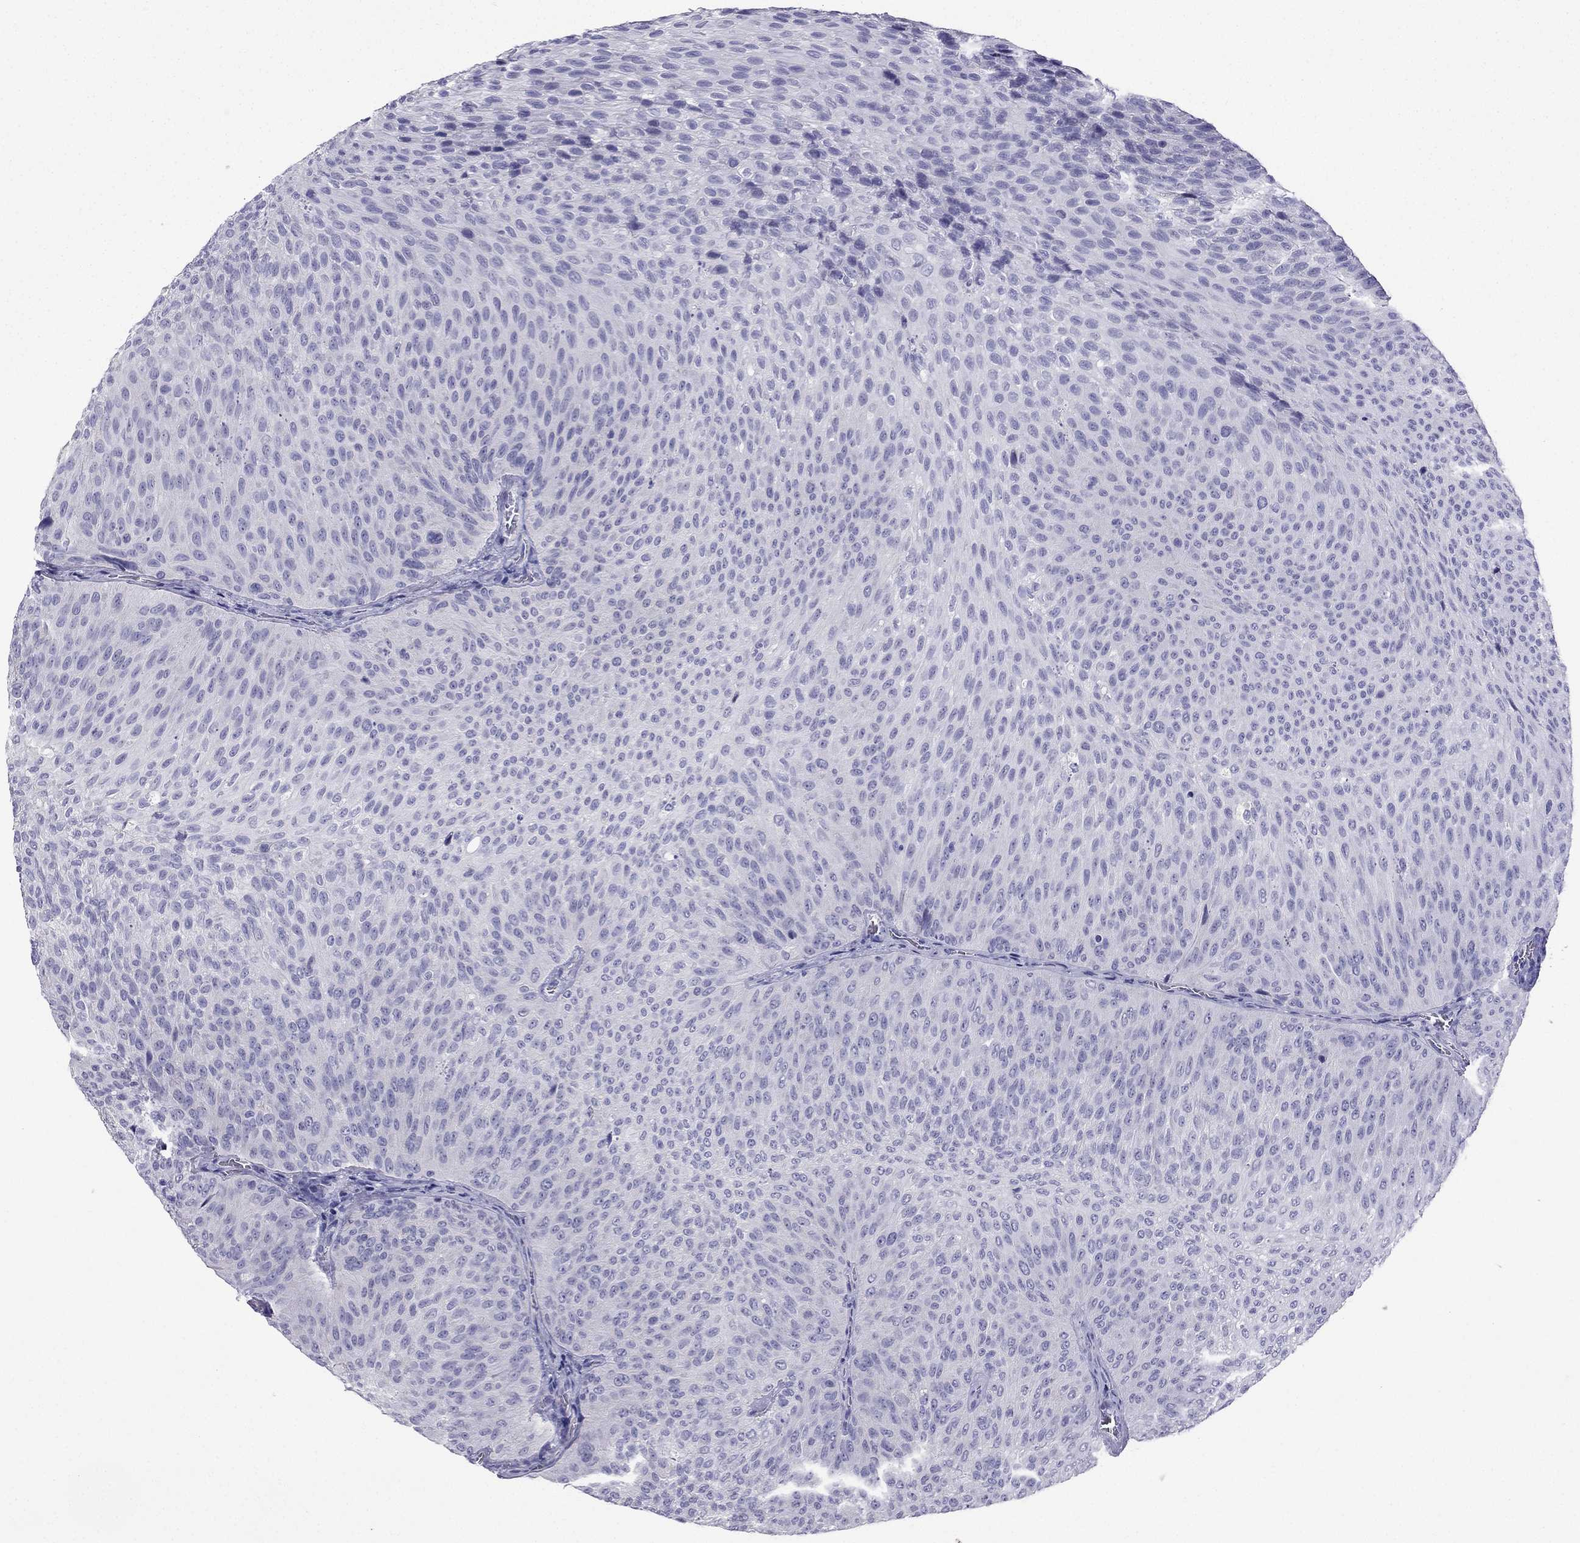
{"staining": {"intensity": "negative", "quantity": "none", "location": "none"}, "tissue": "urothelial cancer", "cell_type": "Tumor cells", "image_type": "cancer", "snomed": [{"axis": "morphology", "description": "Urothelial carcinoma, Low grade"}, {"axis": "topography", "description": "Urinary bladder"}], "caption": "Immunohistochemical staining of human urothelial cancer shows no significant expression in tumor cells.", "gene": "NPTX1", "patient": {"sex": "male", "age": 78}}